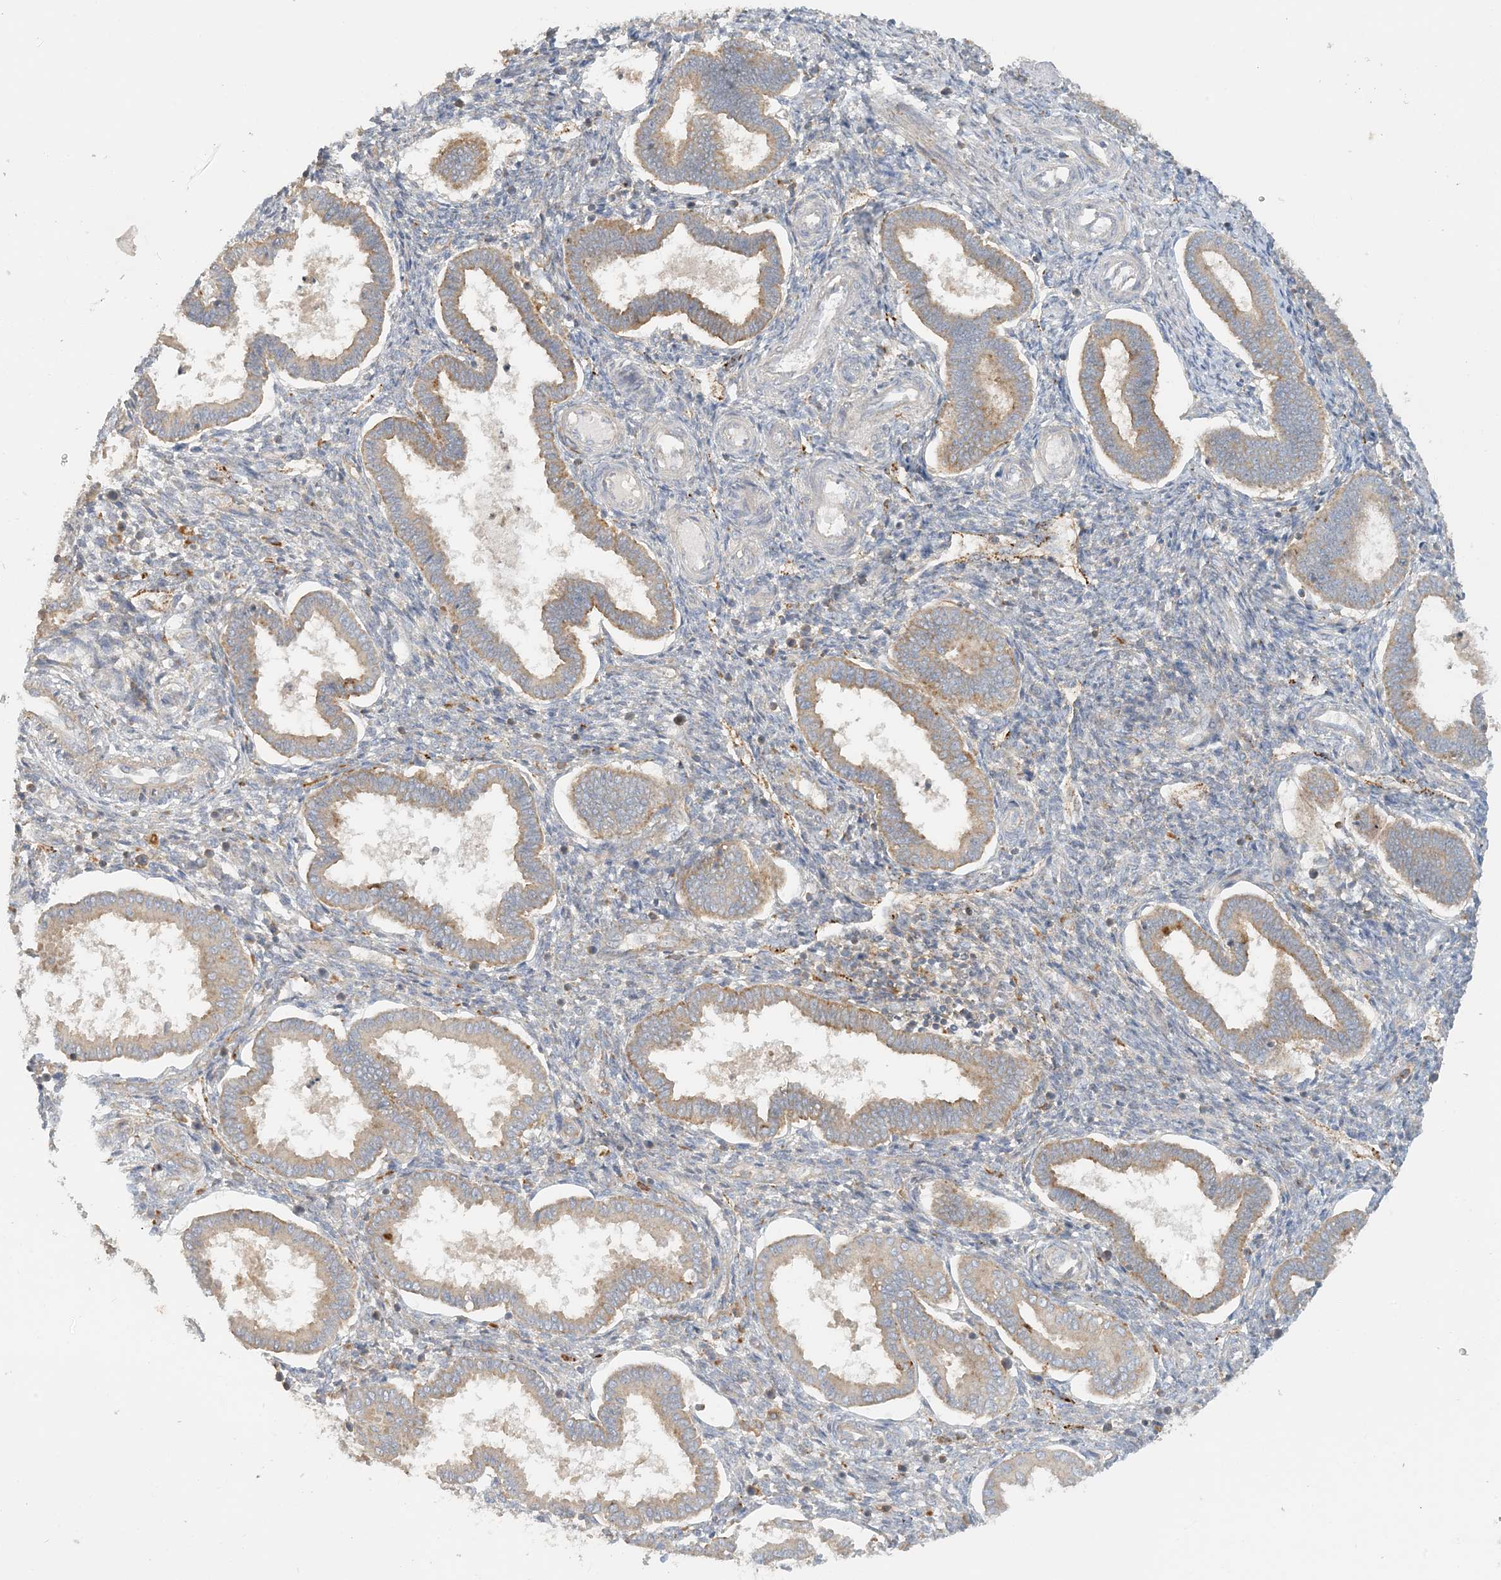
{"staining": {"intensity": "weak", "quantity": "<25%", "location": "cytoplasmic/membranous"}, "tissue": "endometrium", "cell_type": "Cells in endometrial stroma", "image_type": "normal", "snomed": [{"axis": "morphology", "description": "Normal tissue, NOS"}, {"axis": "topography", "description": "Endometrium"}], "caption": "There is no significant staining in cells in endometrial stroma of endometrium. The staining was performed using DAB to visualize the protein expression in brown, while the nuclei were stained in blue with hematoxylin (Magnification: 20x).", "gene": "SPPL2A", "patient": {"sex": "female", "age": 24}}